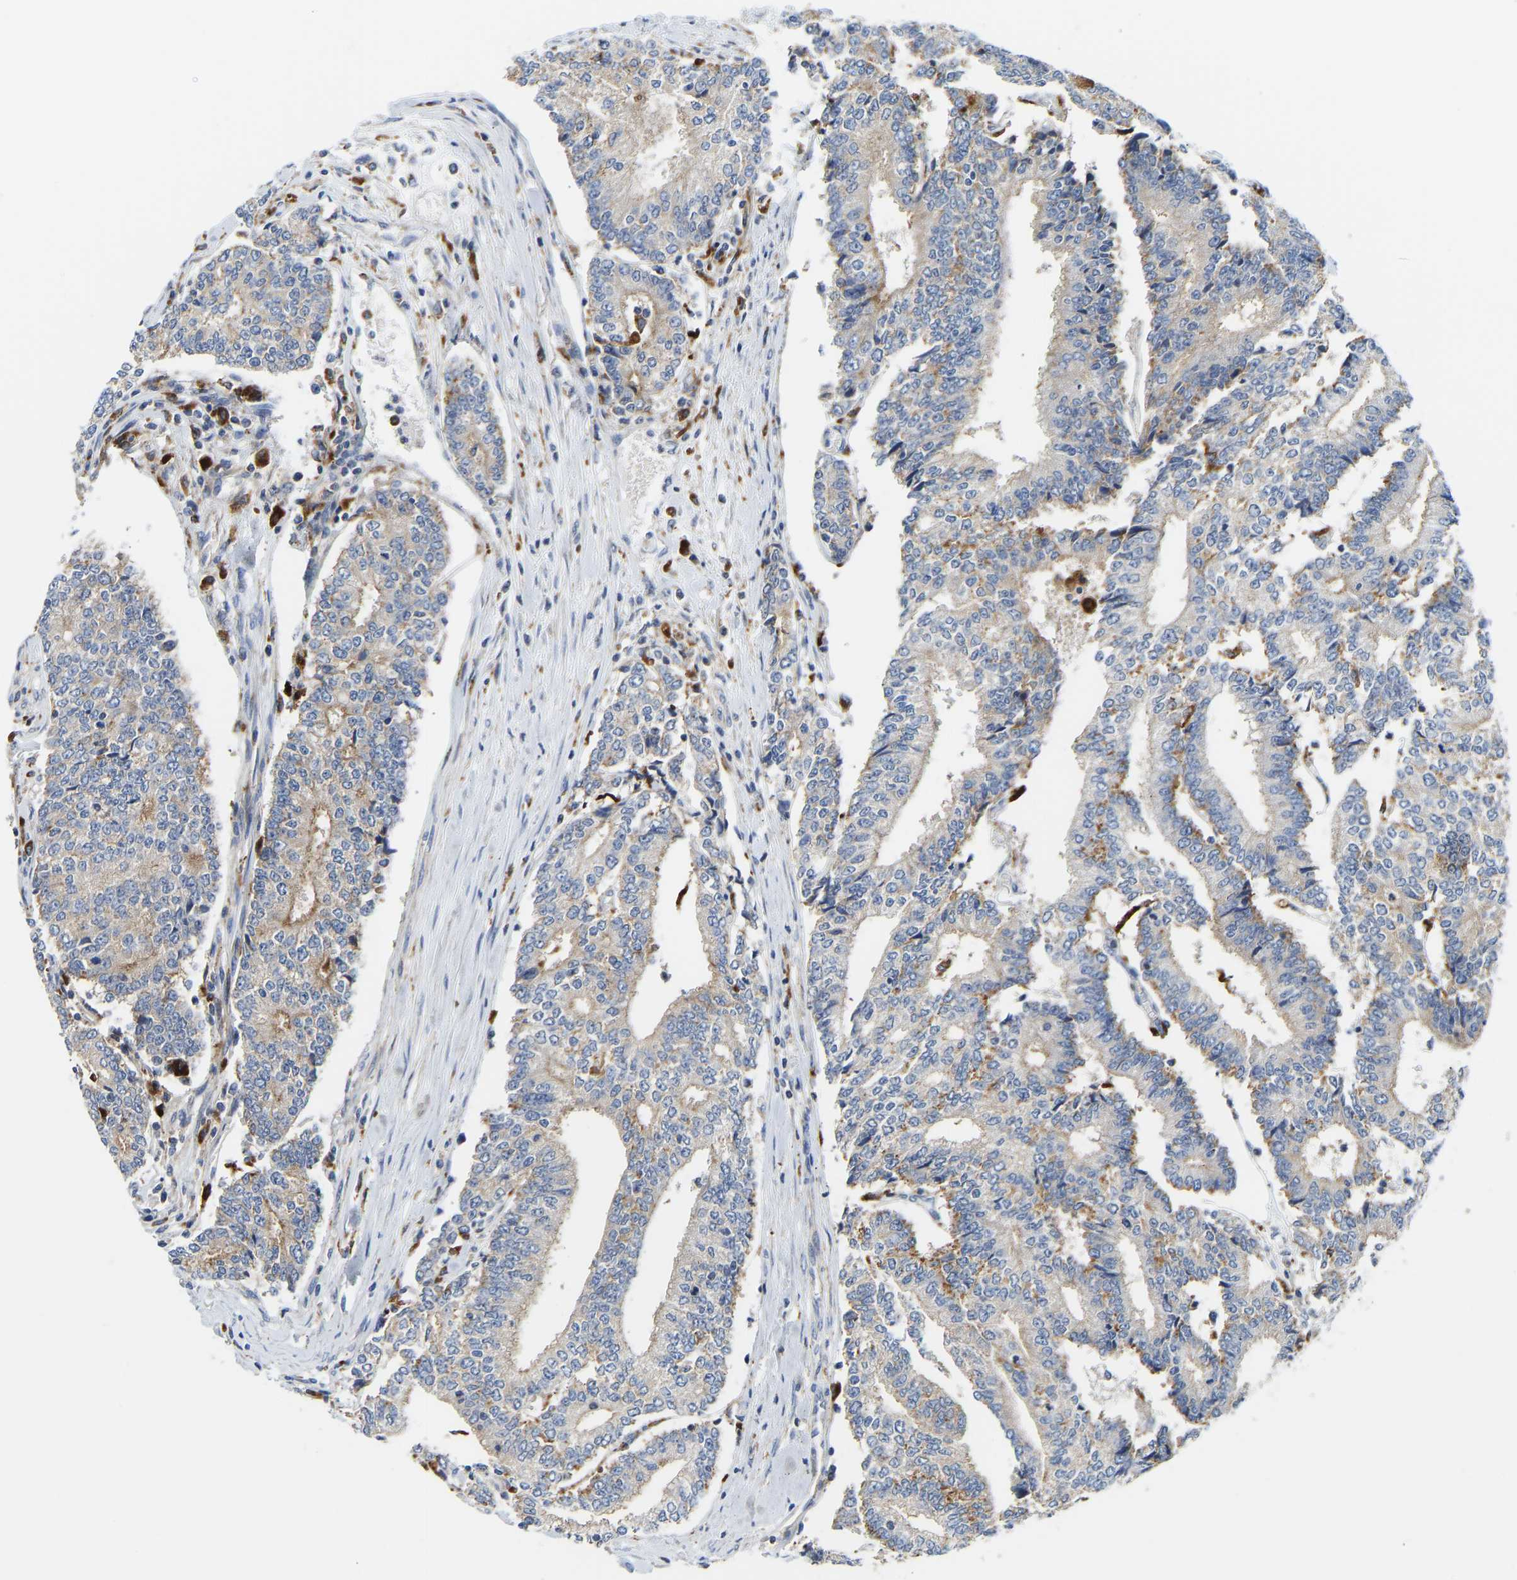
{"staining": {"intensity": "weak", "quantity": ">75%", "location": "cytoplasmic/membranous"}, "tissue": "prostate cancer", "cell_type": "Tumor cells", "image_type": "cancer", "snomed": [{"axis": "morphology", "description": "Normal tissue, NOS"}, {"axis": "morphology", "description": "Adenocarcinoma, High grade"}, {"axis": "topography", "description": "Prostate"}, {"axis": "topography", "description": "Seminal veicle"}], "caption": "An immunohistochemistry (IHC) micrograph of neoplastic tissue is shown. Protein staining in brown labels weak cytoplasmic/membranous positivity in prostate cancer within tumor cells. (Stains: DAB (3,3'-diaminobenzidine) in brown, nuclei in blue, Microscopy: brightfield microscopy at high magnification).", "gene": "ATP6V1E1", "patient": {"sex": "male", "age": 55}}